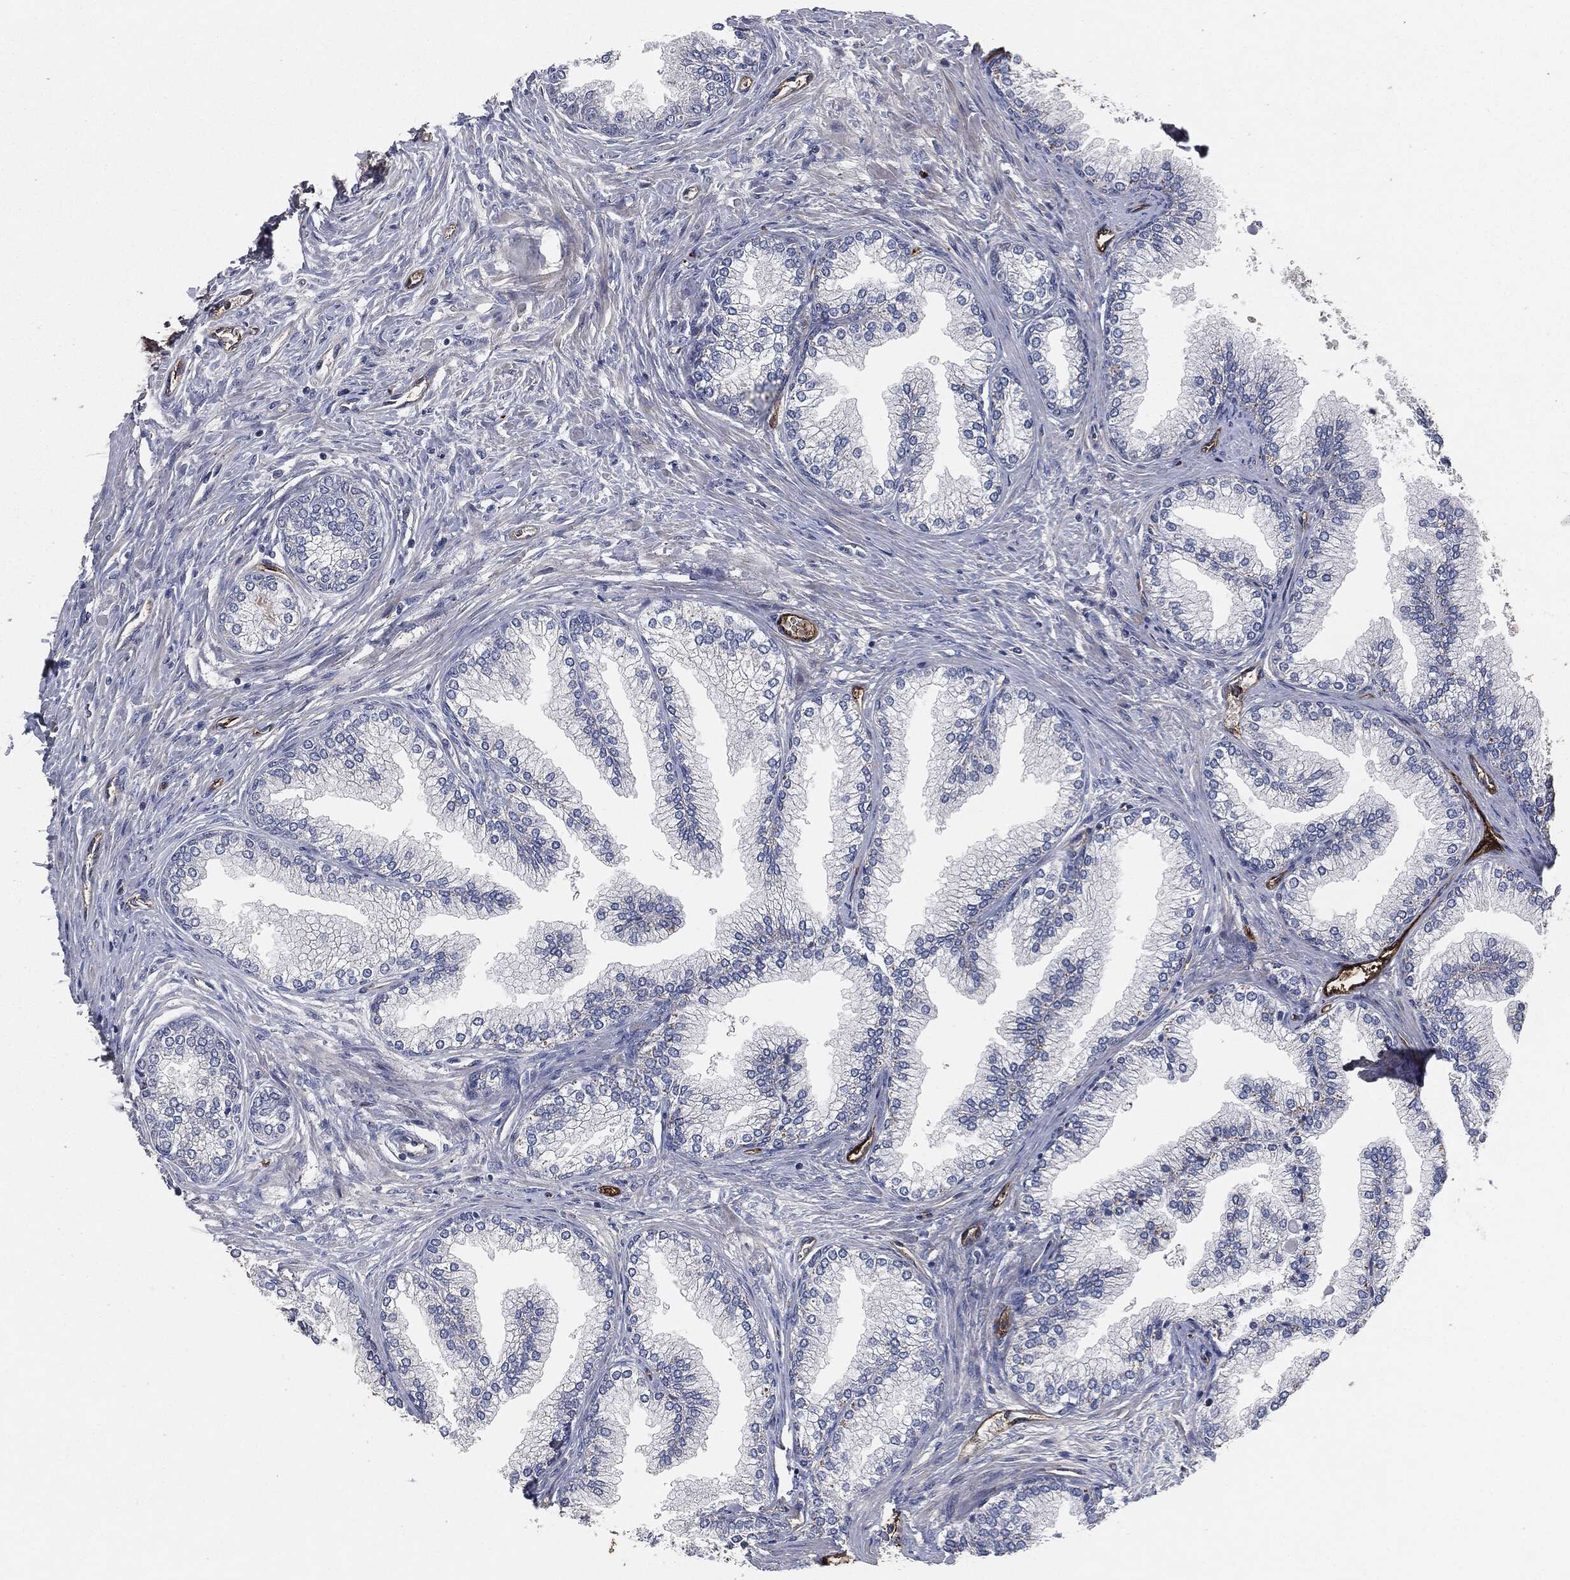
{"staining": {"intensity": "negative", "quantity": "none", "location": "none"}, "tissue": "prostate", "cell_type": "Glandular cells", "image_type": "normal", "snomed": [{"axis": "morphology", "description": "Normal tissue, NOS"}, {"axis": "topography", "description": "Prostate"}], "caption": "Immunohistochemistry (IHC) histopathology image of normal prostate: human prostate stained with DAB shows no significant protein staining in glandular cells.", "gene": "APOB", "patient": {"sex": "male", "age": 72}}